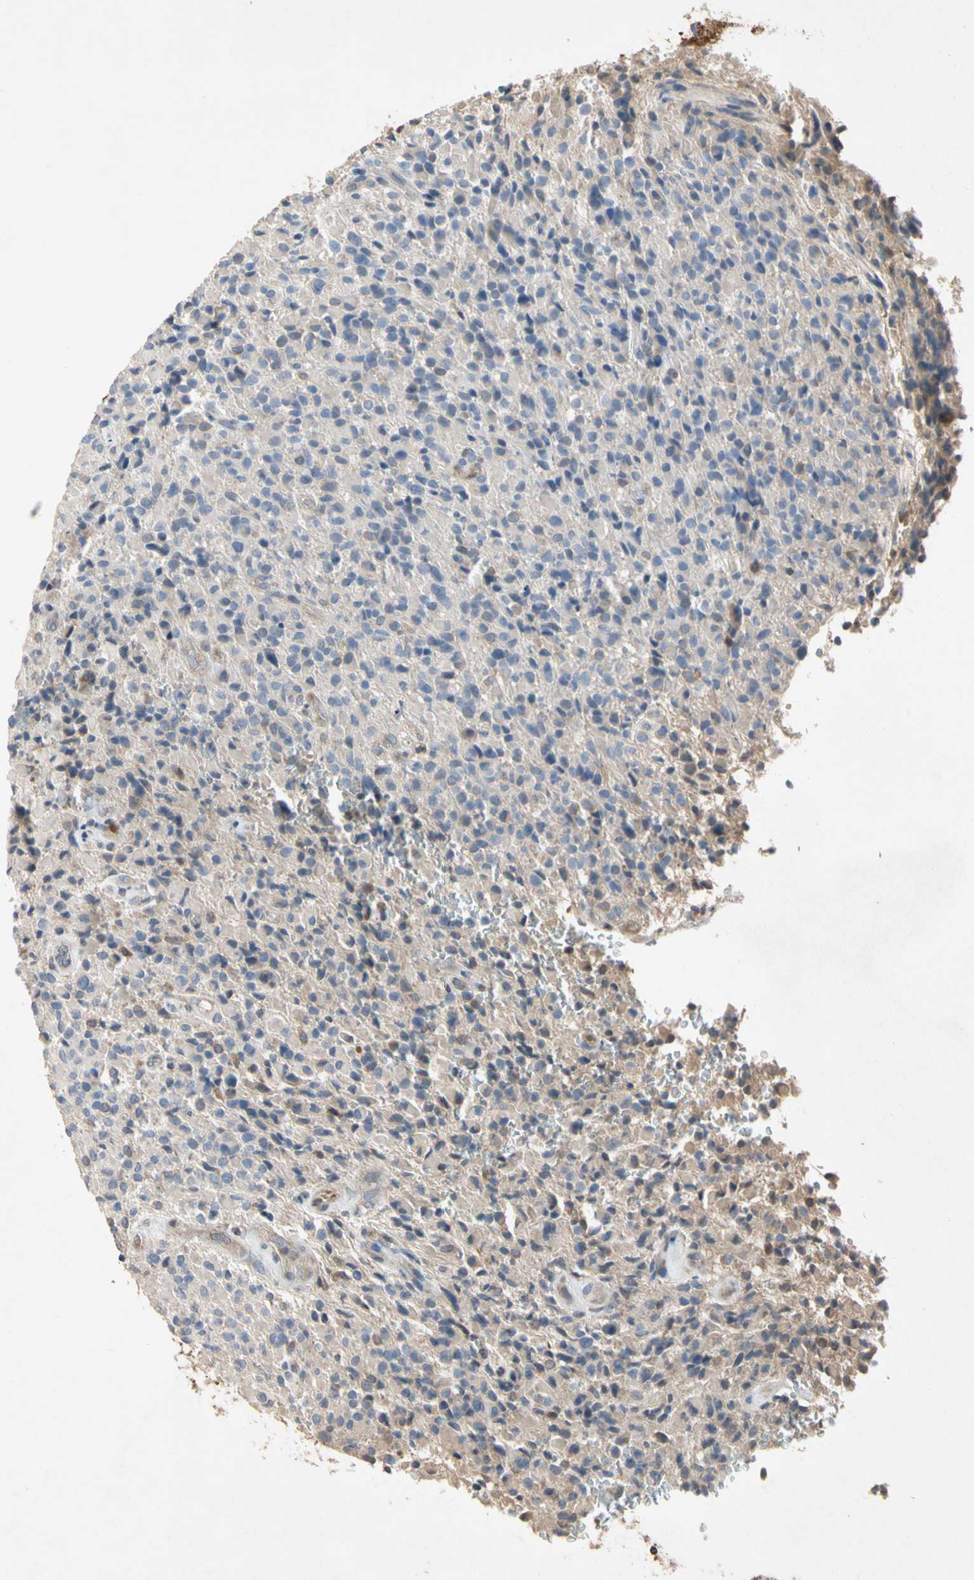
{"staining": {"intensity": "weak", "quantity": "<25%", "location": "cytoplasmic/membranous"}, "tissue": "glioma", "cell_type": "Tumor cells", "image_type": "cancer", "snomed": [{"axis": "morphology", "description": "Glioma, malignant, High grade"}, {"axis": "topography", "description": "Brain"}], "caption": "Tumor cells are negative for protein expression in human glioma. (DAB (3,3'-diaminobenzidine) immunohistochemistry, high magnification).", "gene": "CRTAC1", "patient": {"sex": "male", "age": 71}}